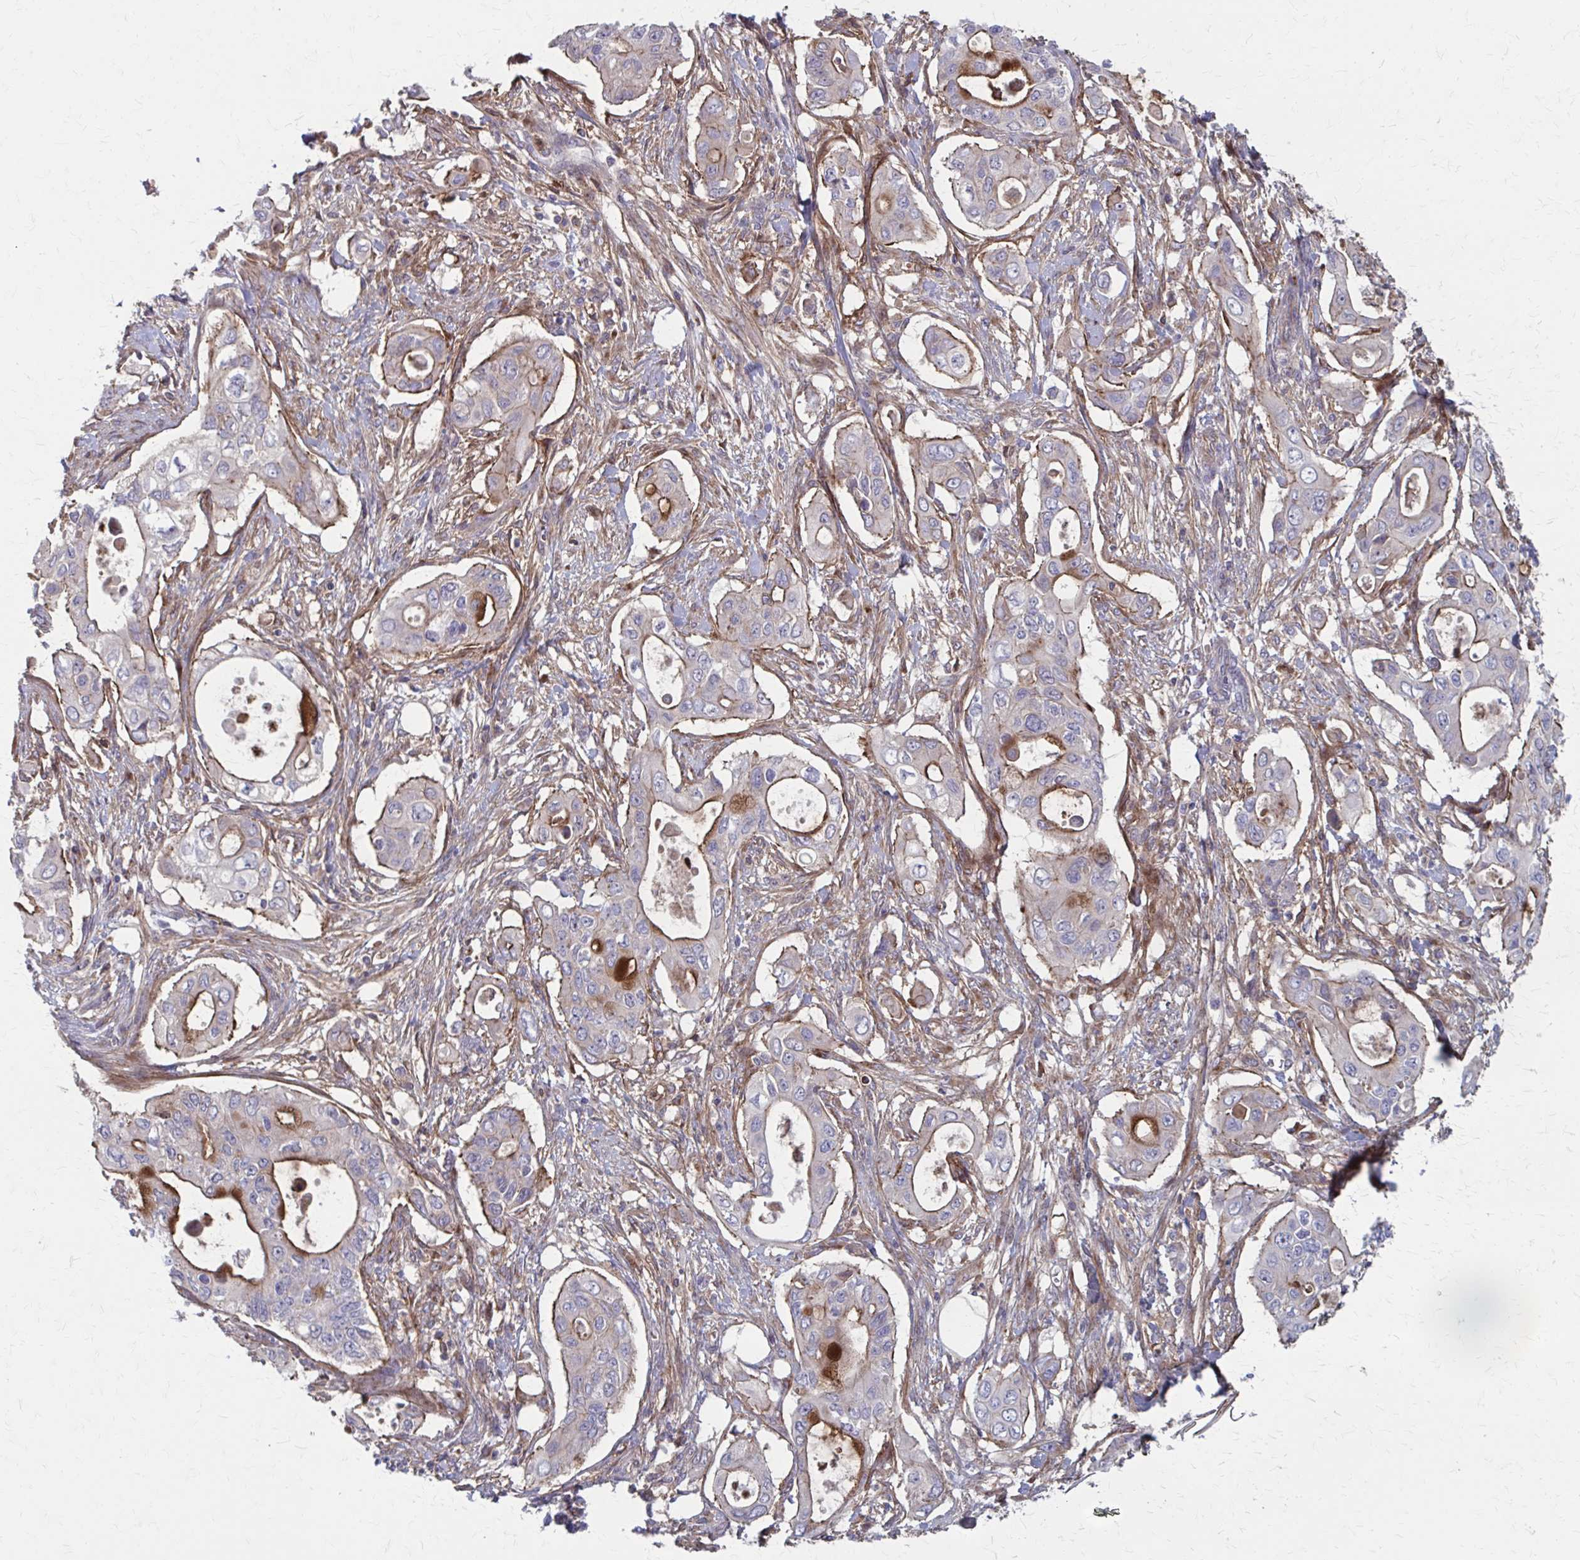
{"staining": {"intensity": "moderate", "quantity": "25%-75%", "location": "cytoplasmic/membranous"}, "tissue": "pancreatic cancer", "cell_type": "Tumor cells", "image_type": "cancer", "snomed": [{"axis": "morphology", "description": "Adenocarcinoma, NOS"}, {"axis": "topography", "description": "Pancreas"}], "caption": "DAB (3,3'-diaminobenzidine) immunohistochemical staining of pancreatic adenocarcinoma reveals moderate cytoplasmic/membranous protein positivity in approximately 25%-75% of tumor cells. The protein of interest is stained brown, and the nuclei are stained in blue (DAB (3,3'-diaminobenzidine) IHC with brightfield microscopy, high magnification).", "gene": "MMP14", "patient": {"sex": "female", "age": 63}}